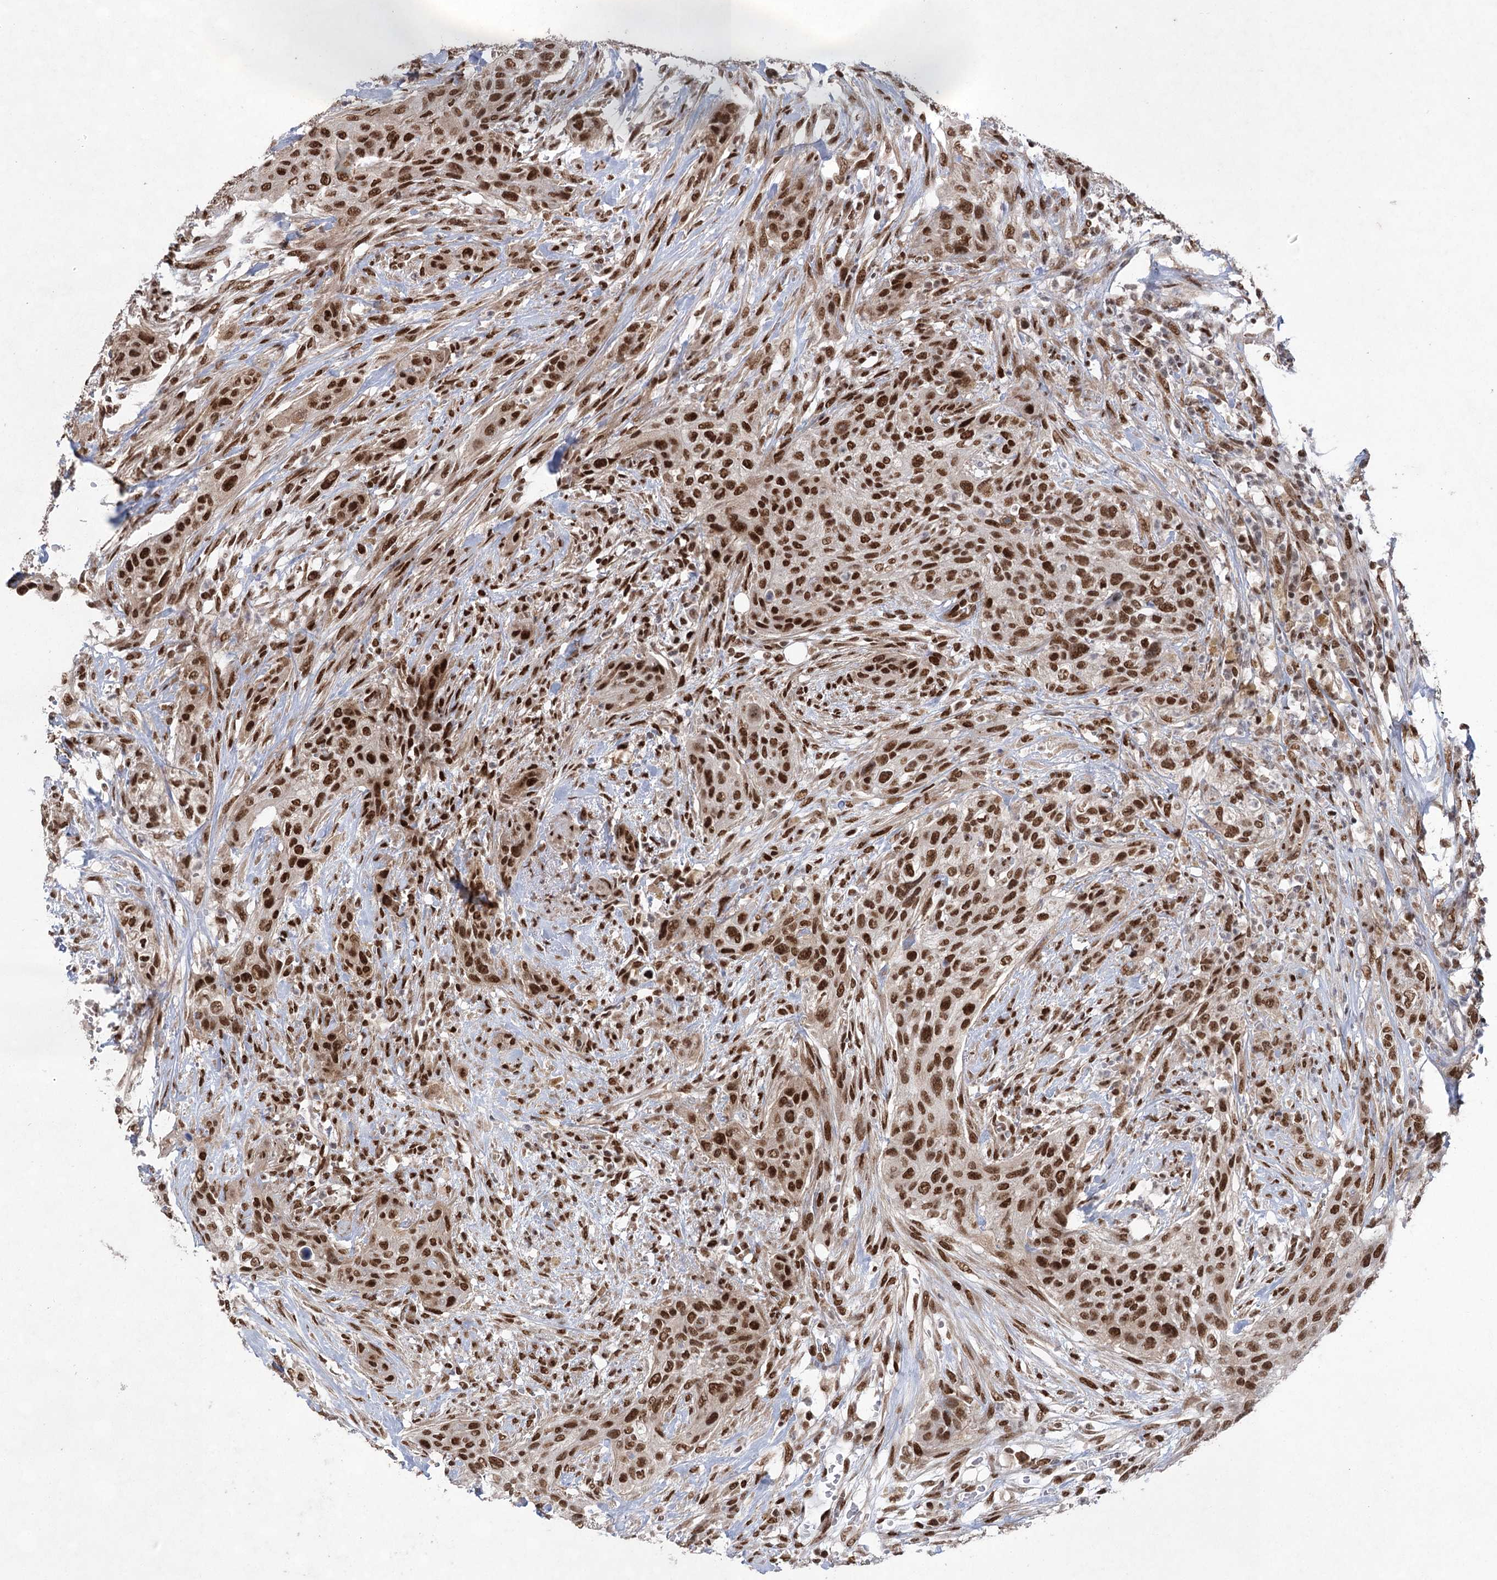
{"staining": {"intensity": "strong", "quantity": ">75%", "location": "nuclear"}, "tissue": "urothelial cancer", "cell_type": "Tumor cells", "image_type": "cancer", "snomed": [{"axis": "morphology", "description": "Urothelial carcinoma, High grade"}, {"axis": "topography", "description": "Urinary bladder"}], "caption": "High-power microscopy captured an immunohistochemistry image of urothelial cancer, revealing strong nuclear expression in approximately >75% of tumor cells.", "gene": "ZCCHC8", "patient": {"sex": "male", "age": 35}}